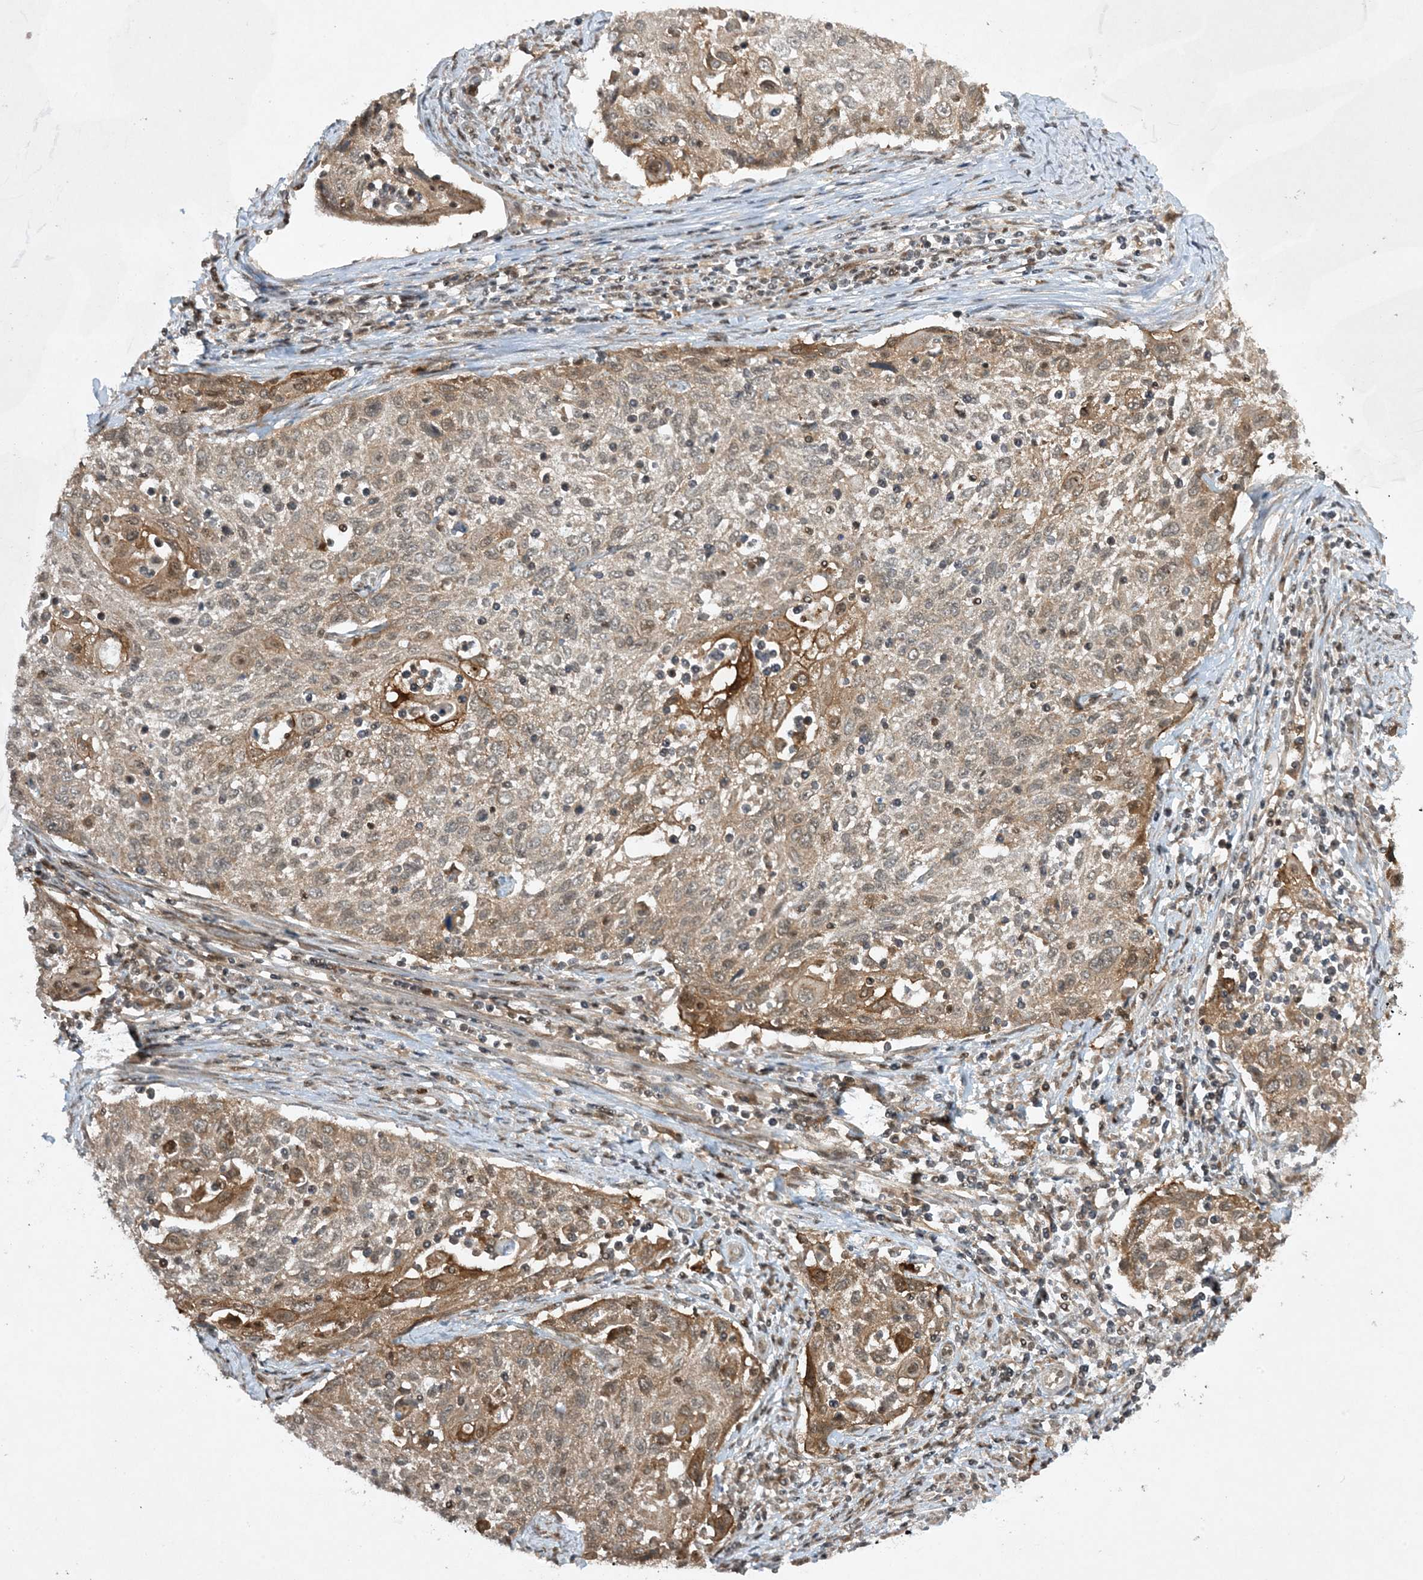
{"staining": {"intensity": "strong", "quantity": "<25%", "location": "cytoplasmic/membranous"}, "tissue": "cervical cancer", "cell_type": "Tumor cells", "image_type": "cancer", "snomed": [{"axis": "morphology", "description": "Squamous cell carcinoma, NOS"}, {"axis": "topography", "description": "Cervix"}], "caption": "Cervical squamous cell carcinoma stained with immunohistochemistry shows strong cytoplasmic/membranous positivity in about <25% of tumor cells.", "gene": "CERT1", "patient": {"sex": "female", "age": 70}}